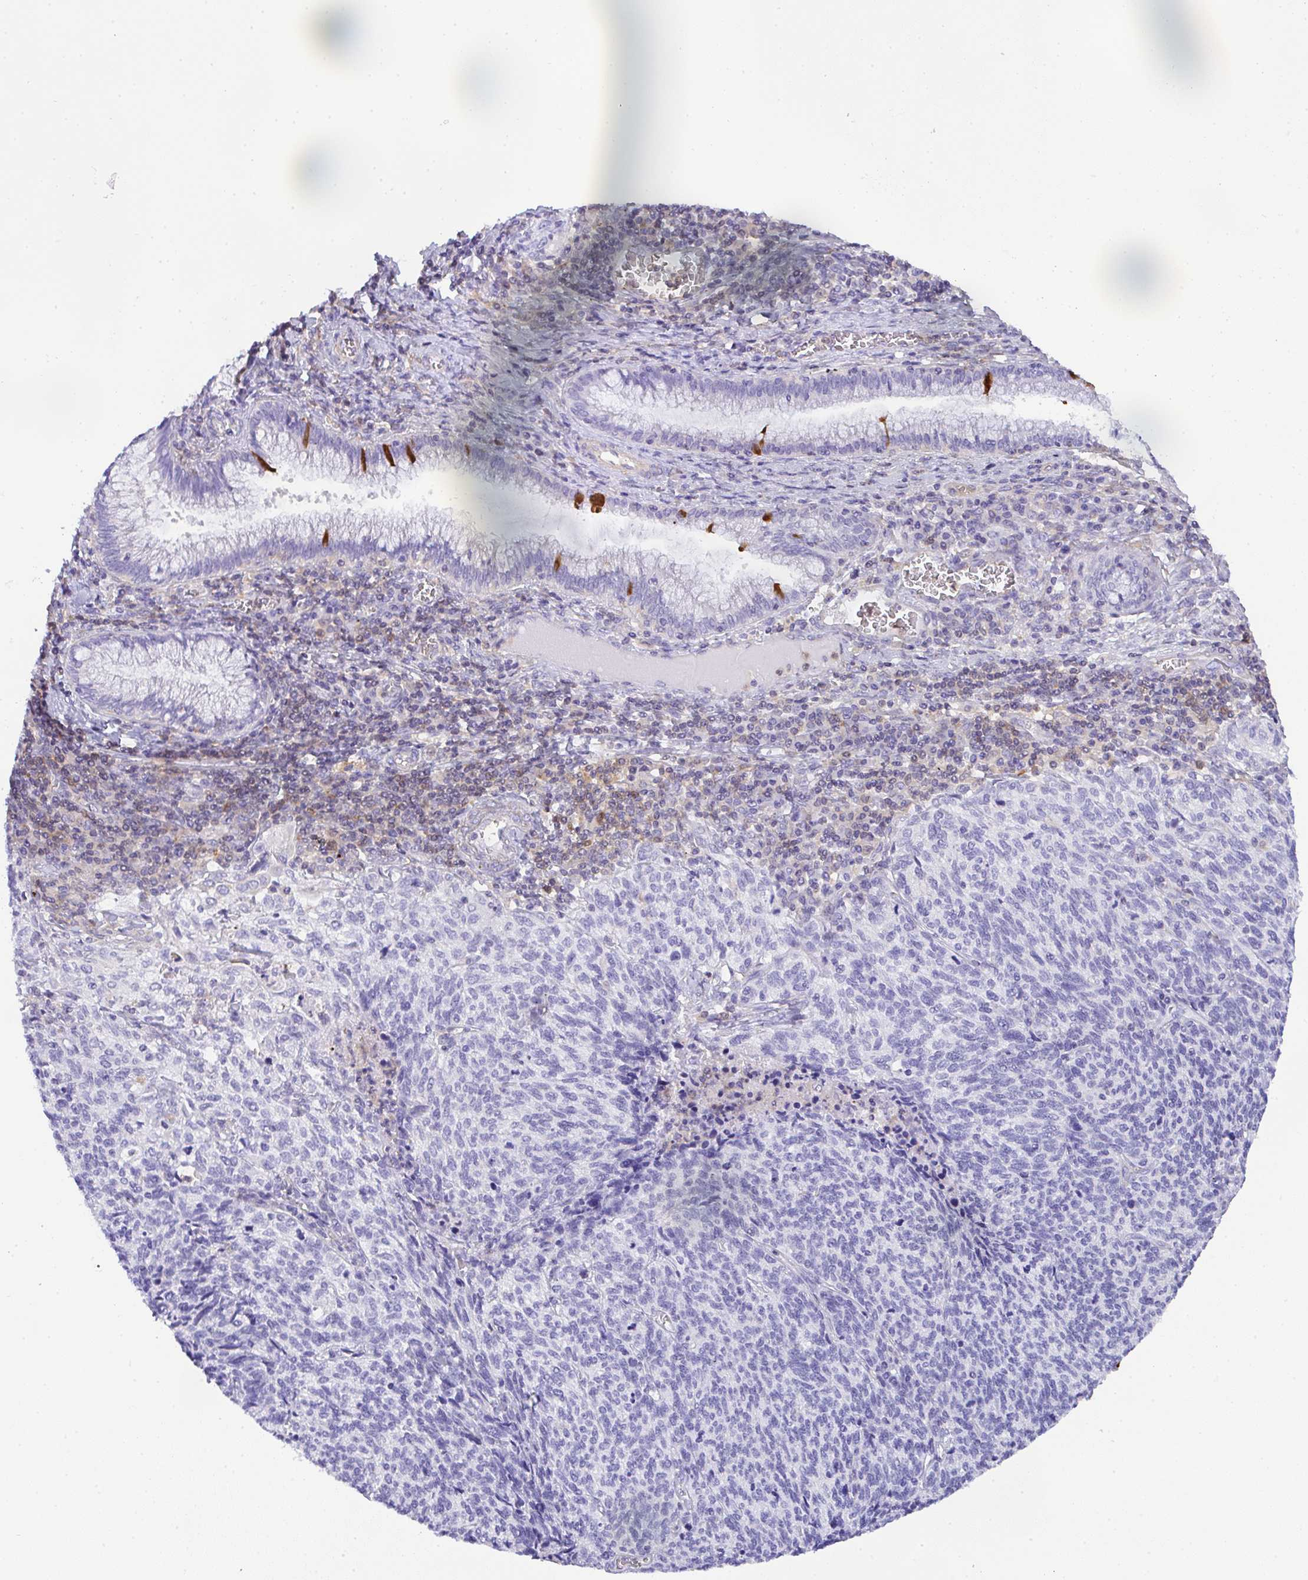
{"staining": {"intensity": "negative", "quantity": "none", "location": "none"}, "tissue": "cervical cancer", "cell_type": "Tumor cells", "image_type": "cancer", "snomed": [{"axis": "morphology", "description": "Squamous cell carcinoma, NOS"}, {"axis": "topography", "description": "Cervix"}], "caption": "The photomicrograph reveals no significant staining in tumor cells of cervical cancer (squamous cell carcinoma). Brightfield microscopy of immunohistochemistry (IHC) stained with DAB (brown) and hematoxylin (blue), captured at high magnification.", "gene": "TNFAIP8", "patient": {"sex": "female", "age": 45}}